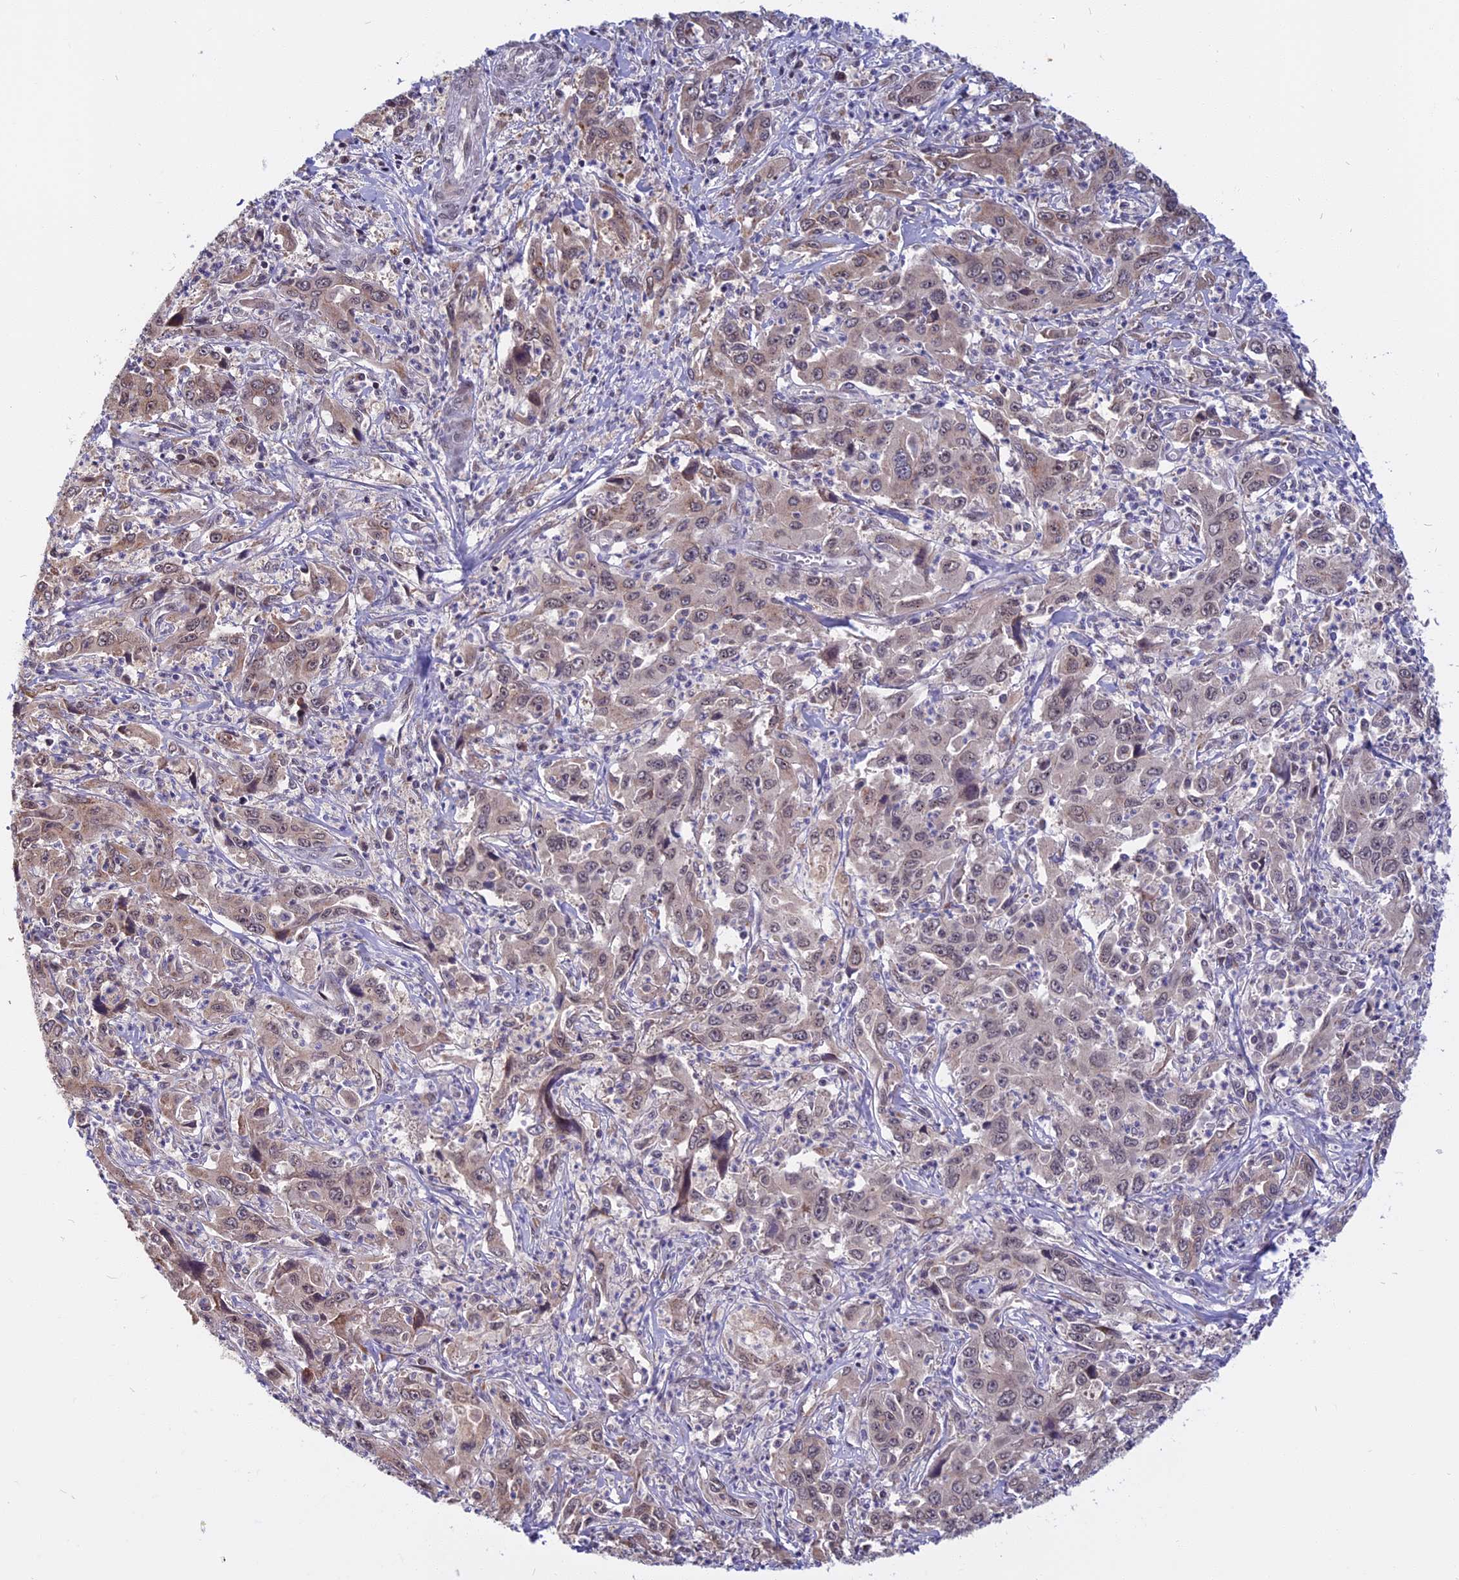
{"staining": {"intensity": "weak", "quantity": "<25%", "location": "cytoplasmic/membranous,nuclear"}, "tissue": "liver cancer", "cell_type": "Tumor cells", "image_type": "cancer", "snomed": [{"axis": "morphology", "description": "Carcinoma, Hepatocellular, NOS"}, {"axis": "topography", "description": "Liver"}], "caption": "IHC of human liver cancer reveals no staining in tumor cells.", "gene": "CCDC113", "patient": {"sex": "male", "age": 63}}